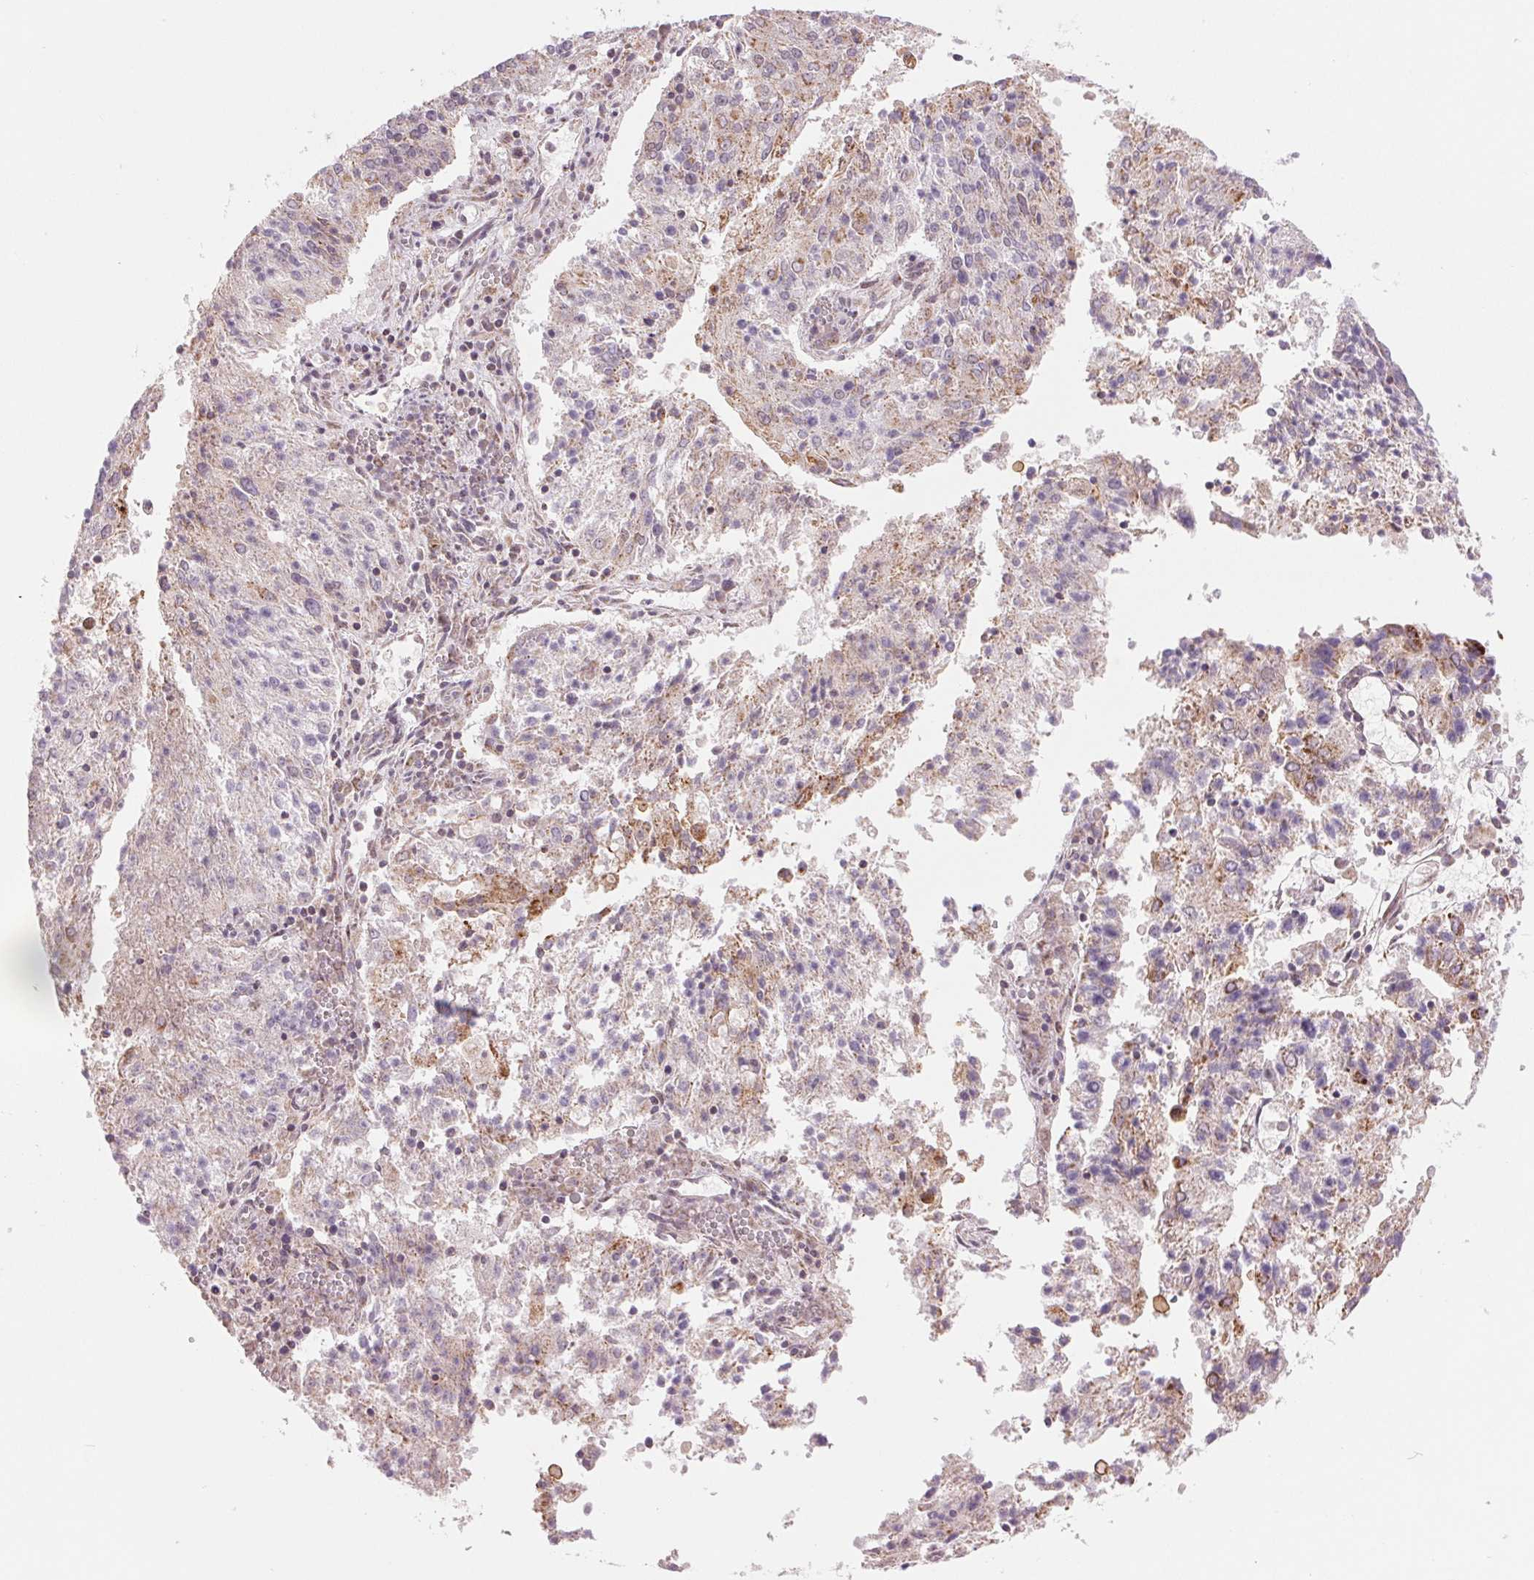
{"staining": {"intensity": "weak", "quantity": "<25%", "location": "cytoplasmic/membranous"}, "tissue": "endometrial cancer", "cell_type": "Tumor cells", "image_type": "cancer", "snomed": [{"axis": "morphology", "description": "Adenocarcinoma, NOS"}, {"axis": "topography", "description": "Endometrium"}], "caption": "Tumor cells are negative for protein expression in human endometrial cancer.", "gene": "ARHGAP32", "patient": {"sex": "female", "age": 82}}